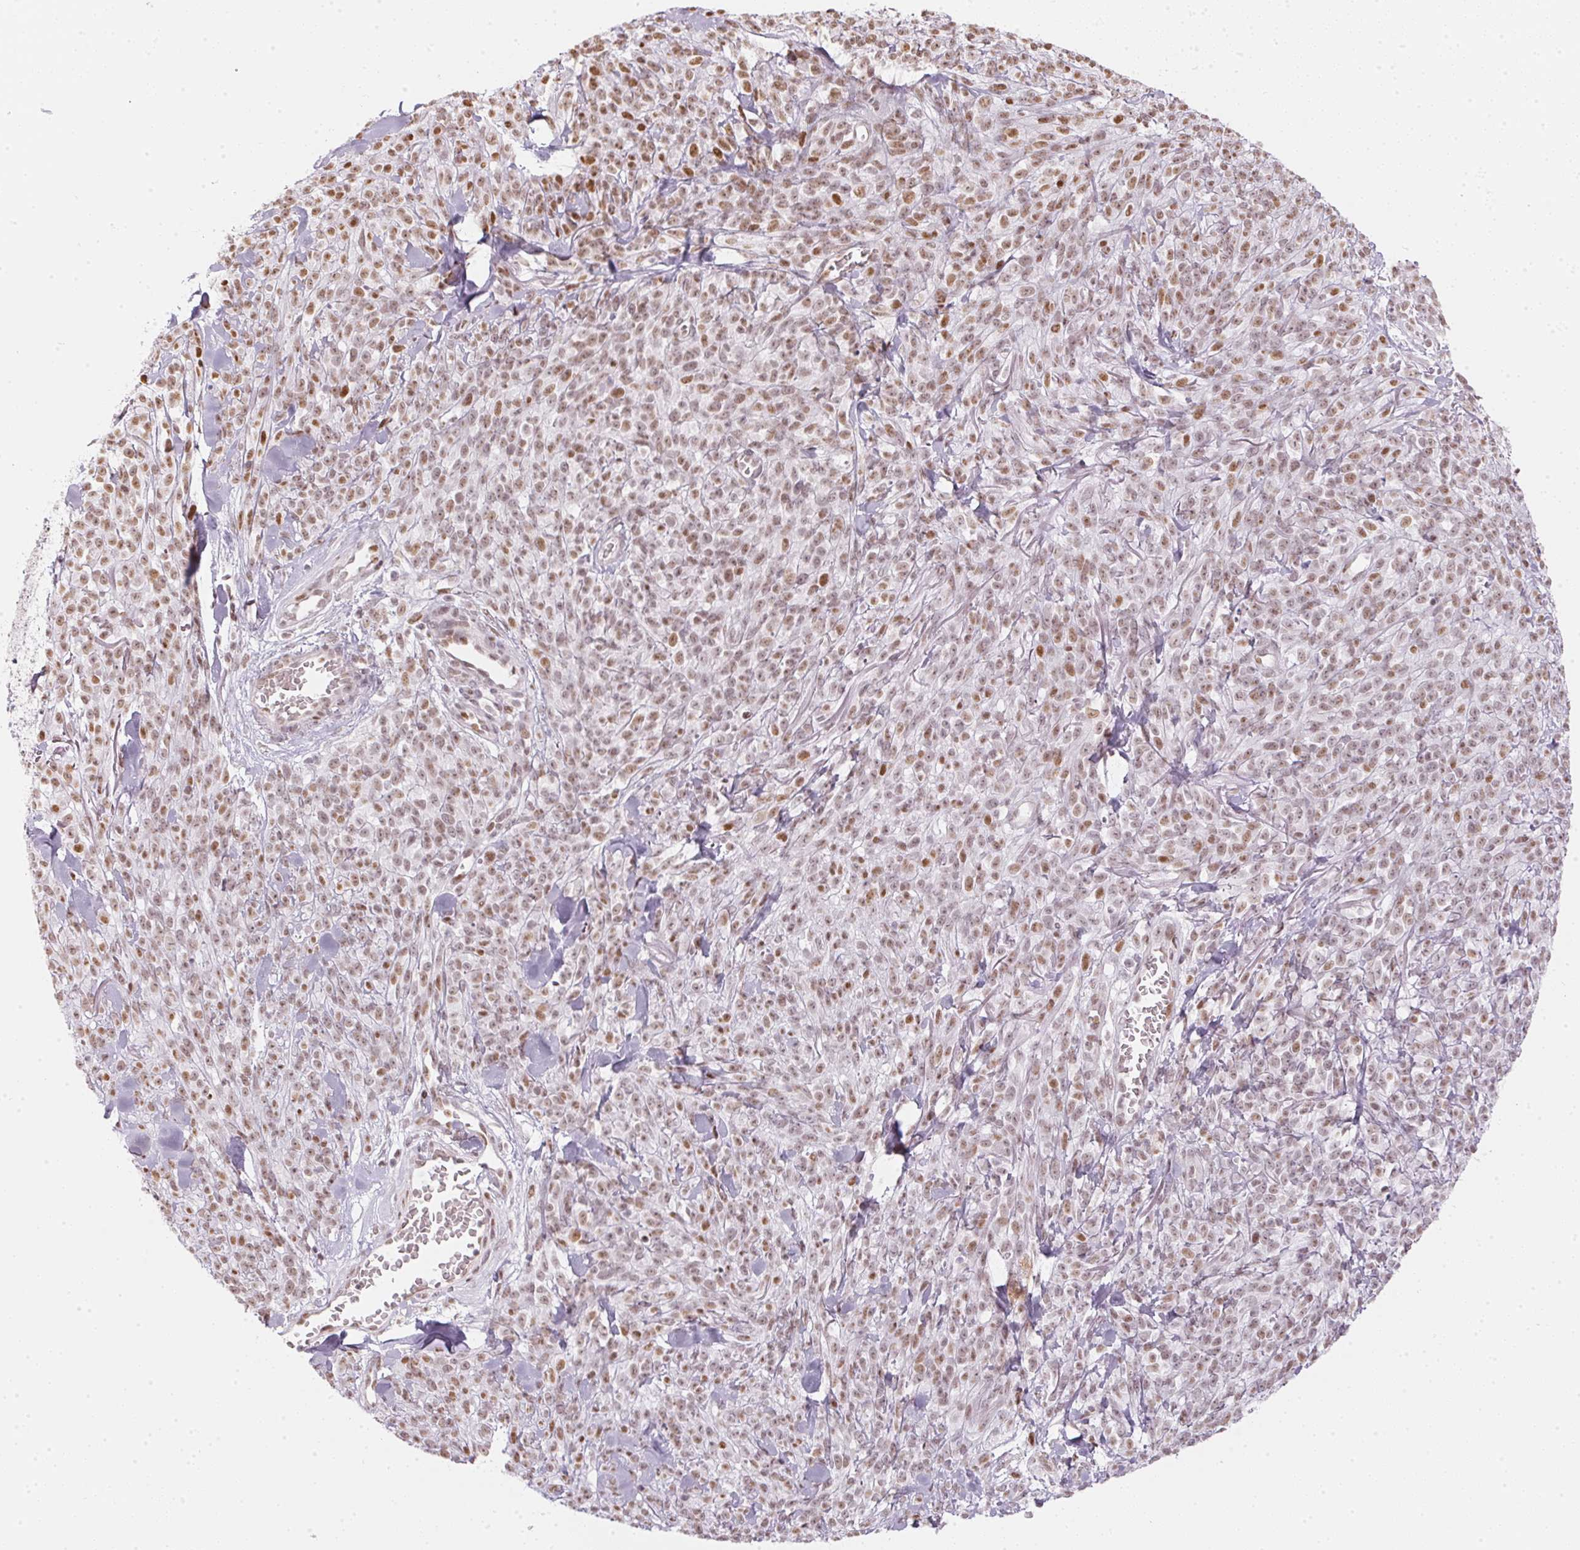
{"staining": {"intensity": "weak", "quantity": ">75%", "location": "nuclear"}, "tissue": "melanoma", "cell_type": "Tumor cells", "image_type": "cancer", "snomed": [{"axis": "morphology", "description": "Malignant melanoma, NOS"}, {"axis": "topography", "description": "Skin"}, {"axis": "topography", "description": "Skin of trunk"}], "caption": "IHC (DAB (3,3'-diaminobenzidine)) staining of human melanoma exhibits weak nuclear protein staining in approximately >75% of tumor cells.", "gene": "KAT6A", "patient": {"sex": "male", "age": 74}}